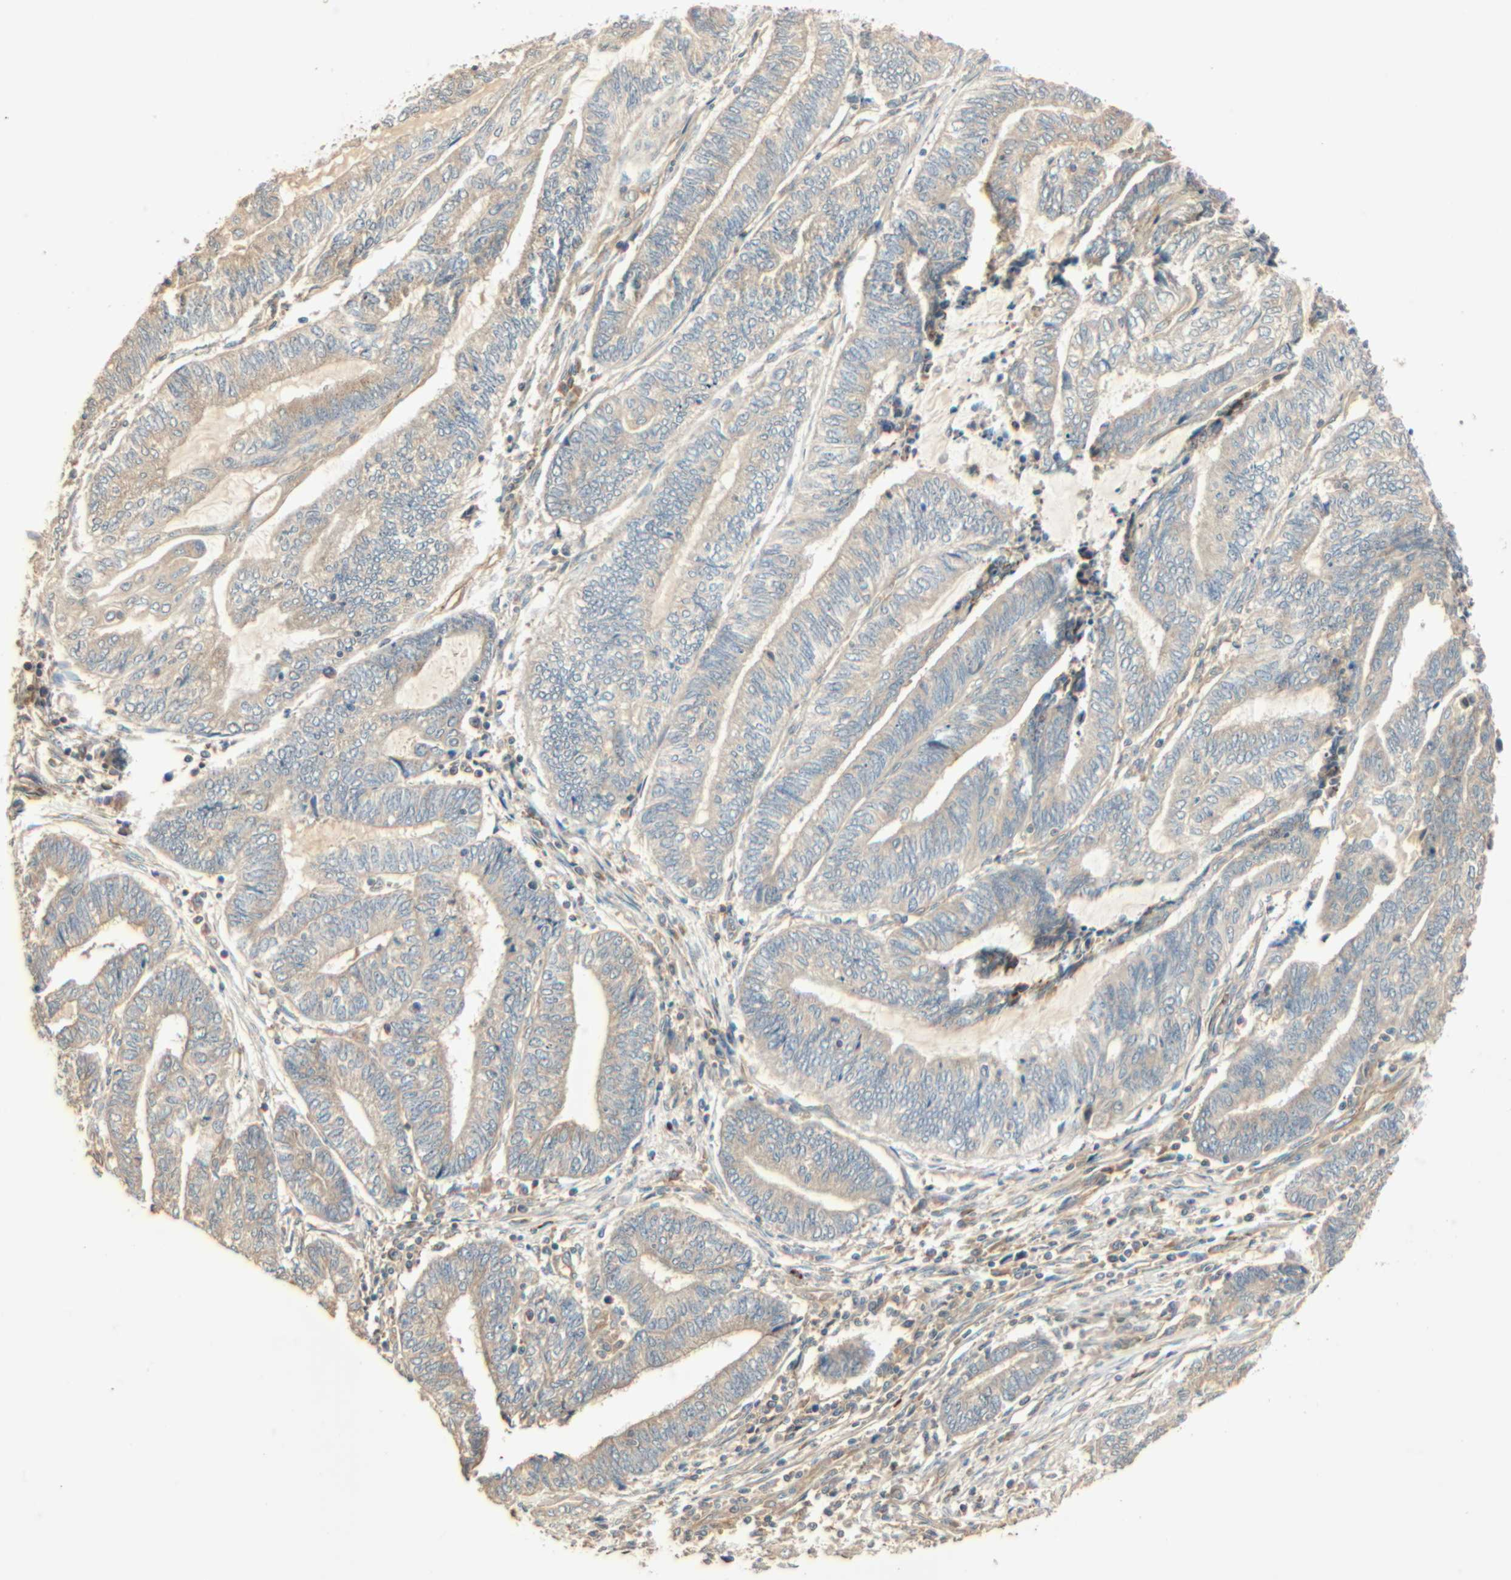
{"staining": {"intensity": "weak", "quantity": "25%-75%", "location": "cytoplasmic/membranous"}, "tissue": "endometrial cancer", "cell_type": "Tumor cells", "image_type": "cancer", "snomed": [{"axis": "morphology", "description": "Adenocarcinoma, NOS"}, {"axis": "topography", "description": "Uterus"}, {"axis": "topography", "description": "Endometrium"}], "caption": "Protein expression analysis of human adenocarcinoma (endometrial) reveals weak cytoplasmic/membranous expression in about 25%-75% of tumor cells. Immunohistochemistry (ihc) stains the protein in brown and the nuclei are stained blue.", "gene": "GALK1", "patient": {"sex": "female", "age": 70}}